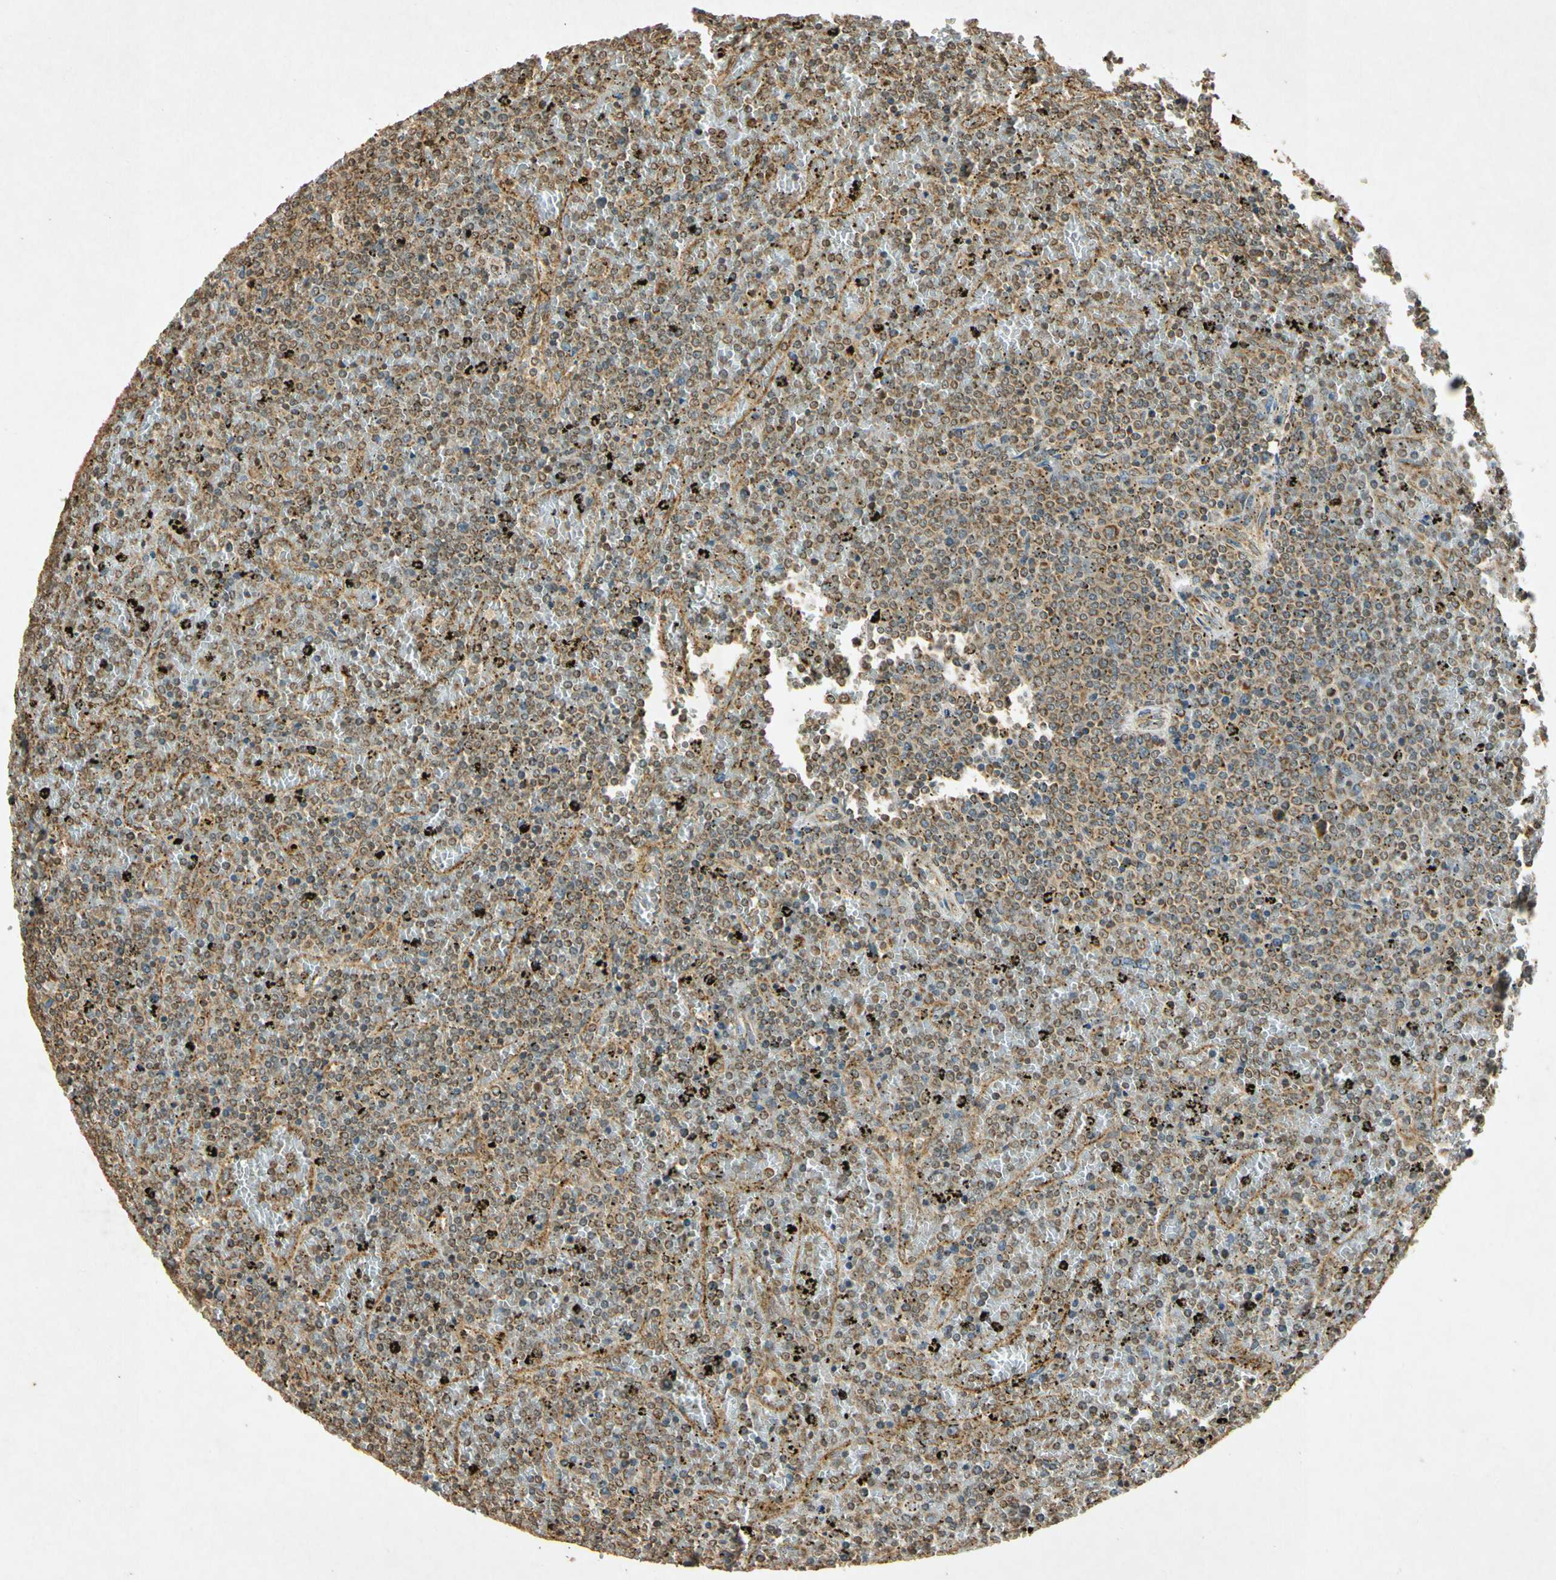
{"staining": {"intensity": "weak", "quantity": ">75%", "location": "cytoplasmic/membranous"}, "tissue": "lymphoma", "cell_type": "Tumor cells", "image_type": "cancer", "snomed": [{"axis": "morphology", "description": "Malignant lymphoma, non-Hodgkin's type, Low grade"}, {"axis": "topography", "description": "Spleen"}], "caption": "Protein staining reveals weak cytoplasmic/membranous staining in about >75% of tumor cells in lymphoma.", "gene": "PRDX3", "patient": {"sex": "female", "age": 77}}